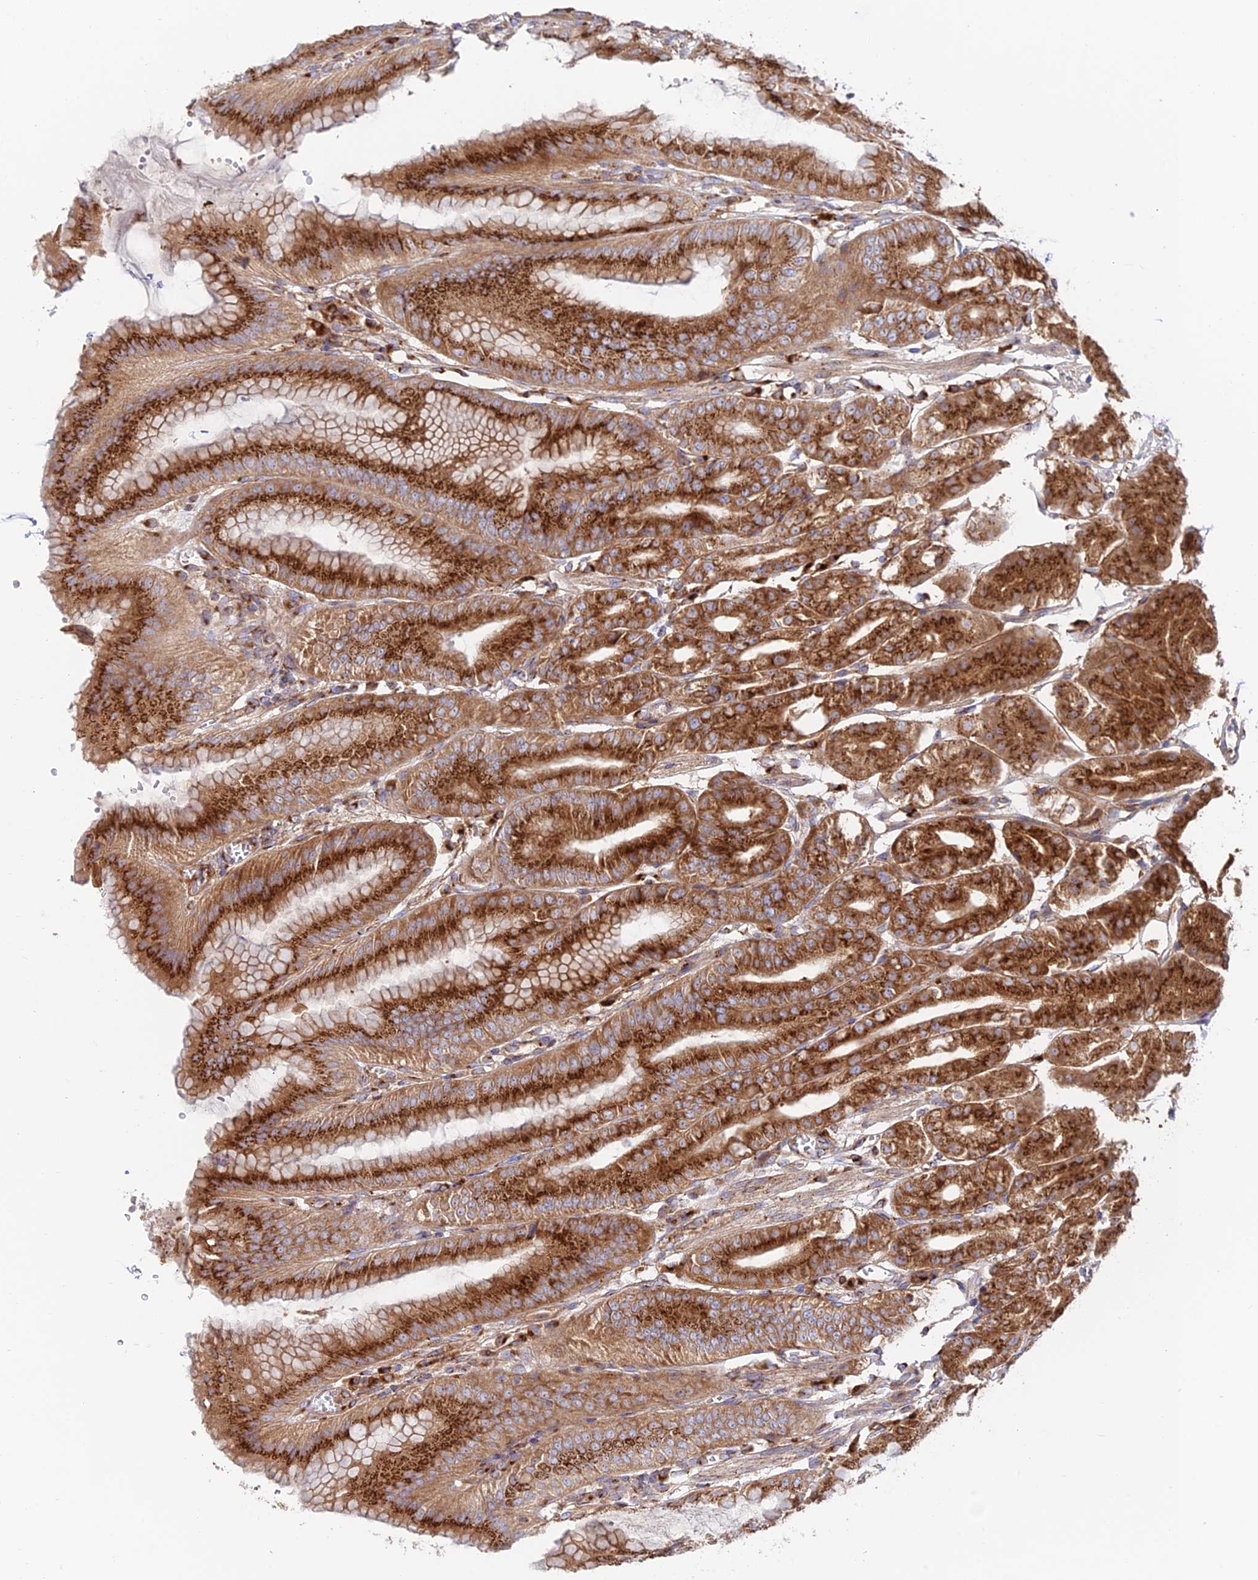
{"staining": {"intensity": "strong", "quantity": ">75%", "location": "cytoplasmic/membranous"}, "tissue": "stomach", "cell_type": "Glandular cells", "image_type": "normal", "snomed": [{"axis": "morphology", "description": "Normal tissue, NOS"}, {"axis": "topography", "description": "Stomach, lower"}], "caption": "Unremarkable stomach exhibits strong cytoplasmic/membranous staining in approximately >75% of glandular cells The protein of interest is shown in brown color, while the nuclei are stained blue..", "gene": "GOLGA3", "patient": {"sex": "male", "age": 71}}